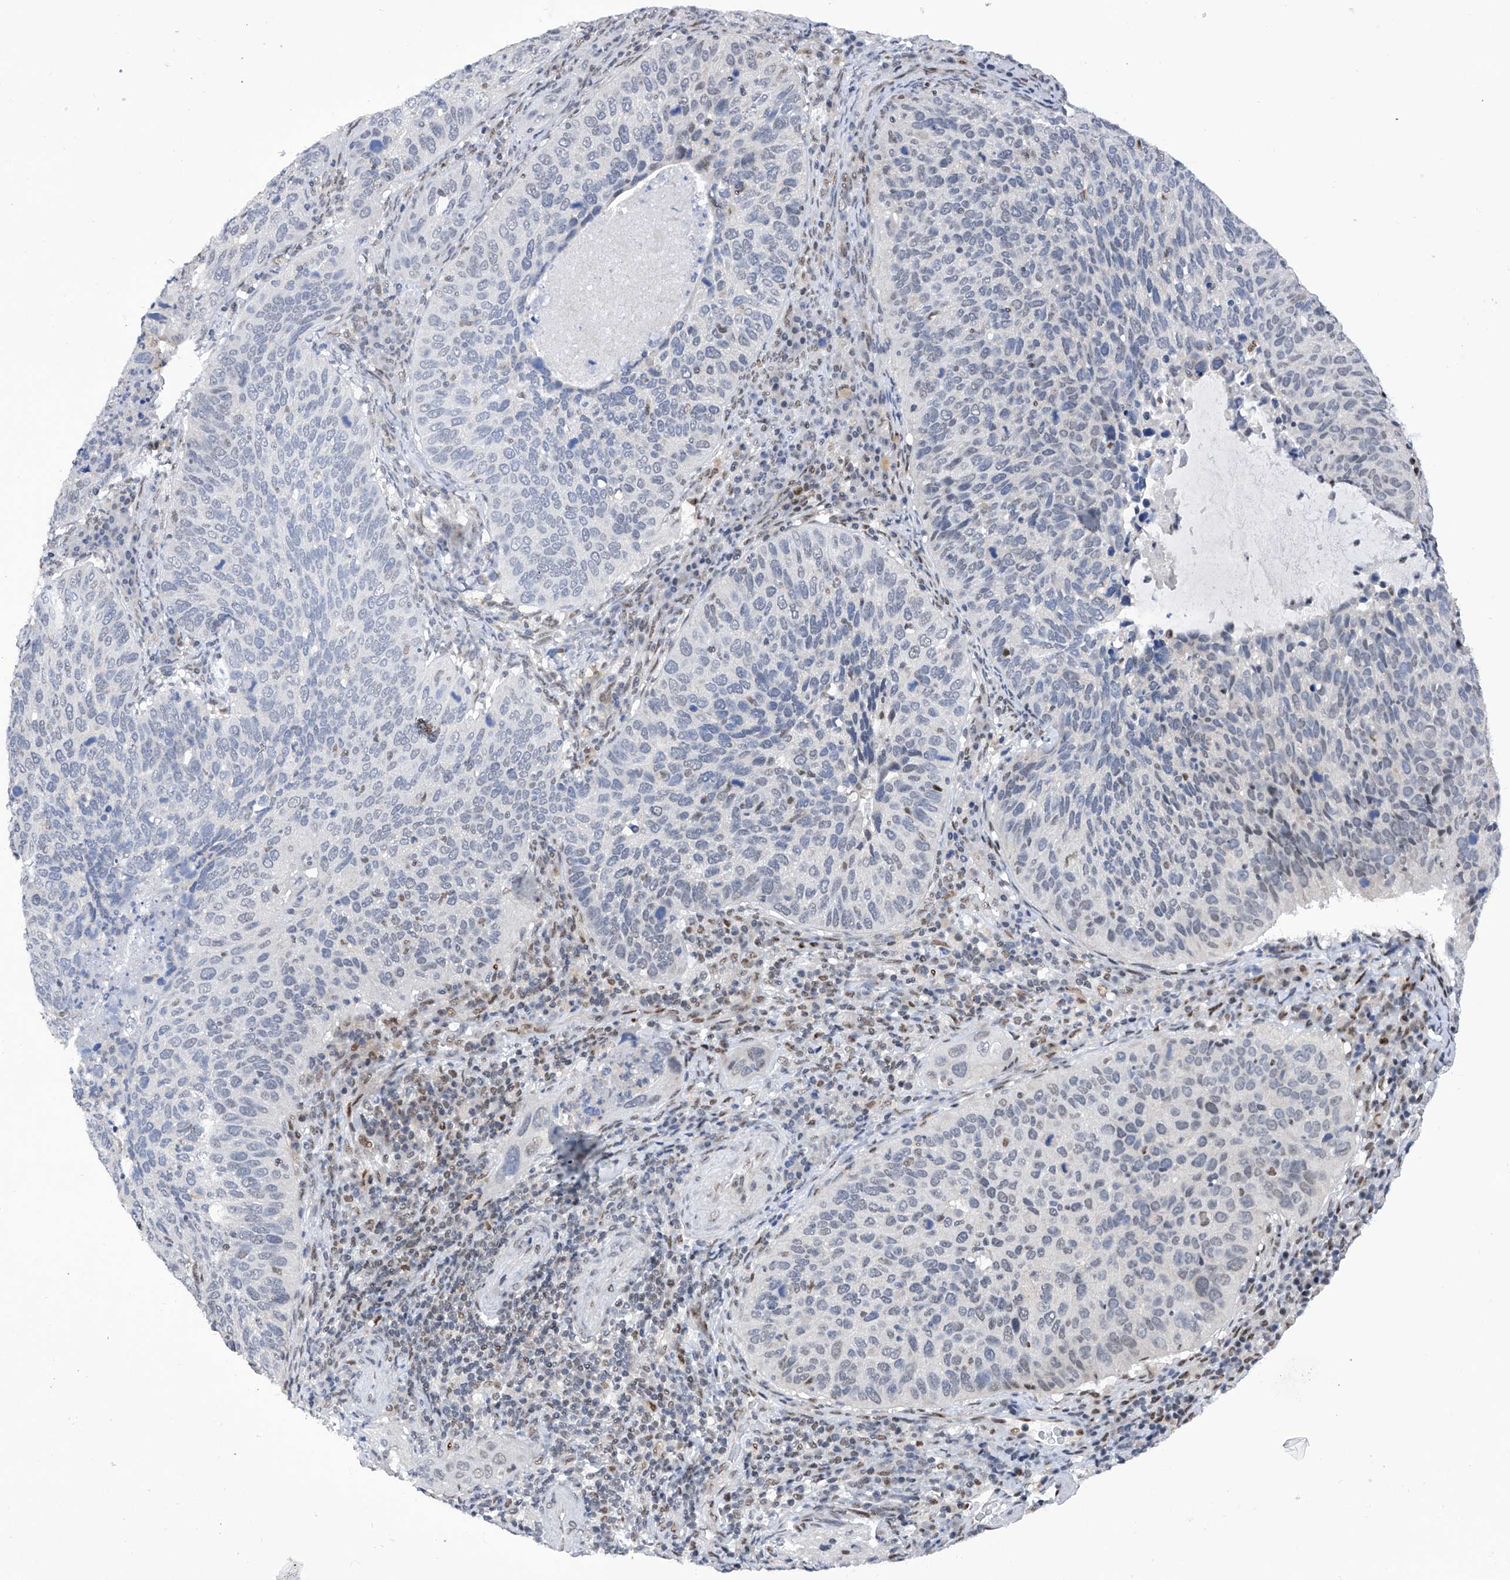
{"staining": {"intensity": "negative", "quantity": "none", "location": "none"}, "tissue": "cervical cancer", "cell_type": "Tumor cells", "image_type": "cancer", "snomed": [{"axis": "morphology", "description": "Squamous cell carcinoma, NOS"}, {"axis": "topography", "description": "Cervix"}], "caption": "DAB (3,3'-diaminobenzidine) immunohistochemical staining of human cervical squamous cell carcinoma exhibits no significant staining in tumor cells. (IHC, brightfield microscopy, high magnification).", "gene": "RAD54L", "patient": {"sex": "female", "age": 38}}